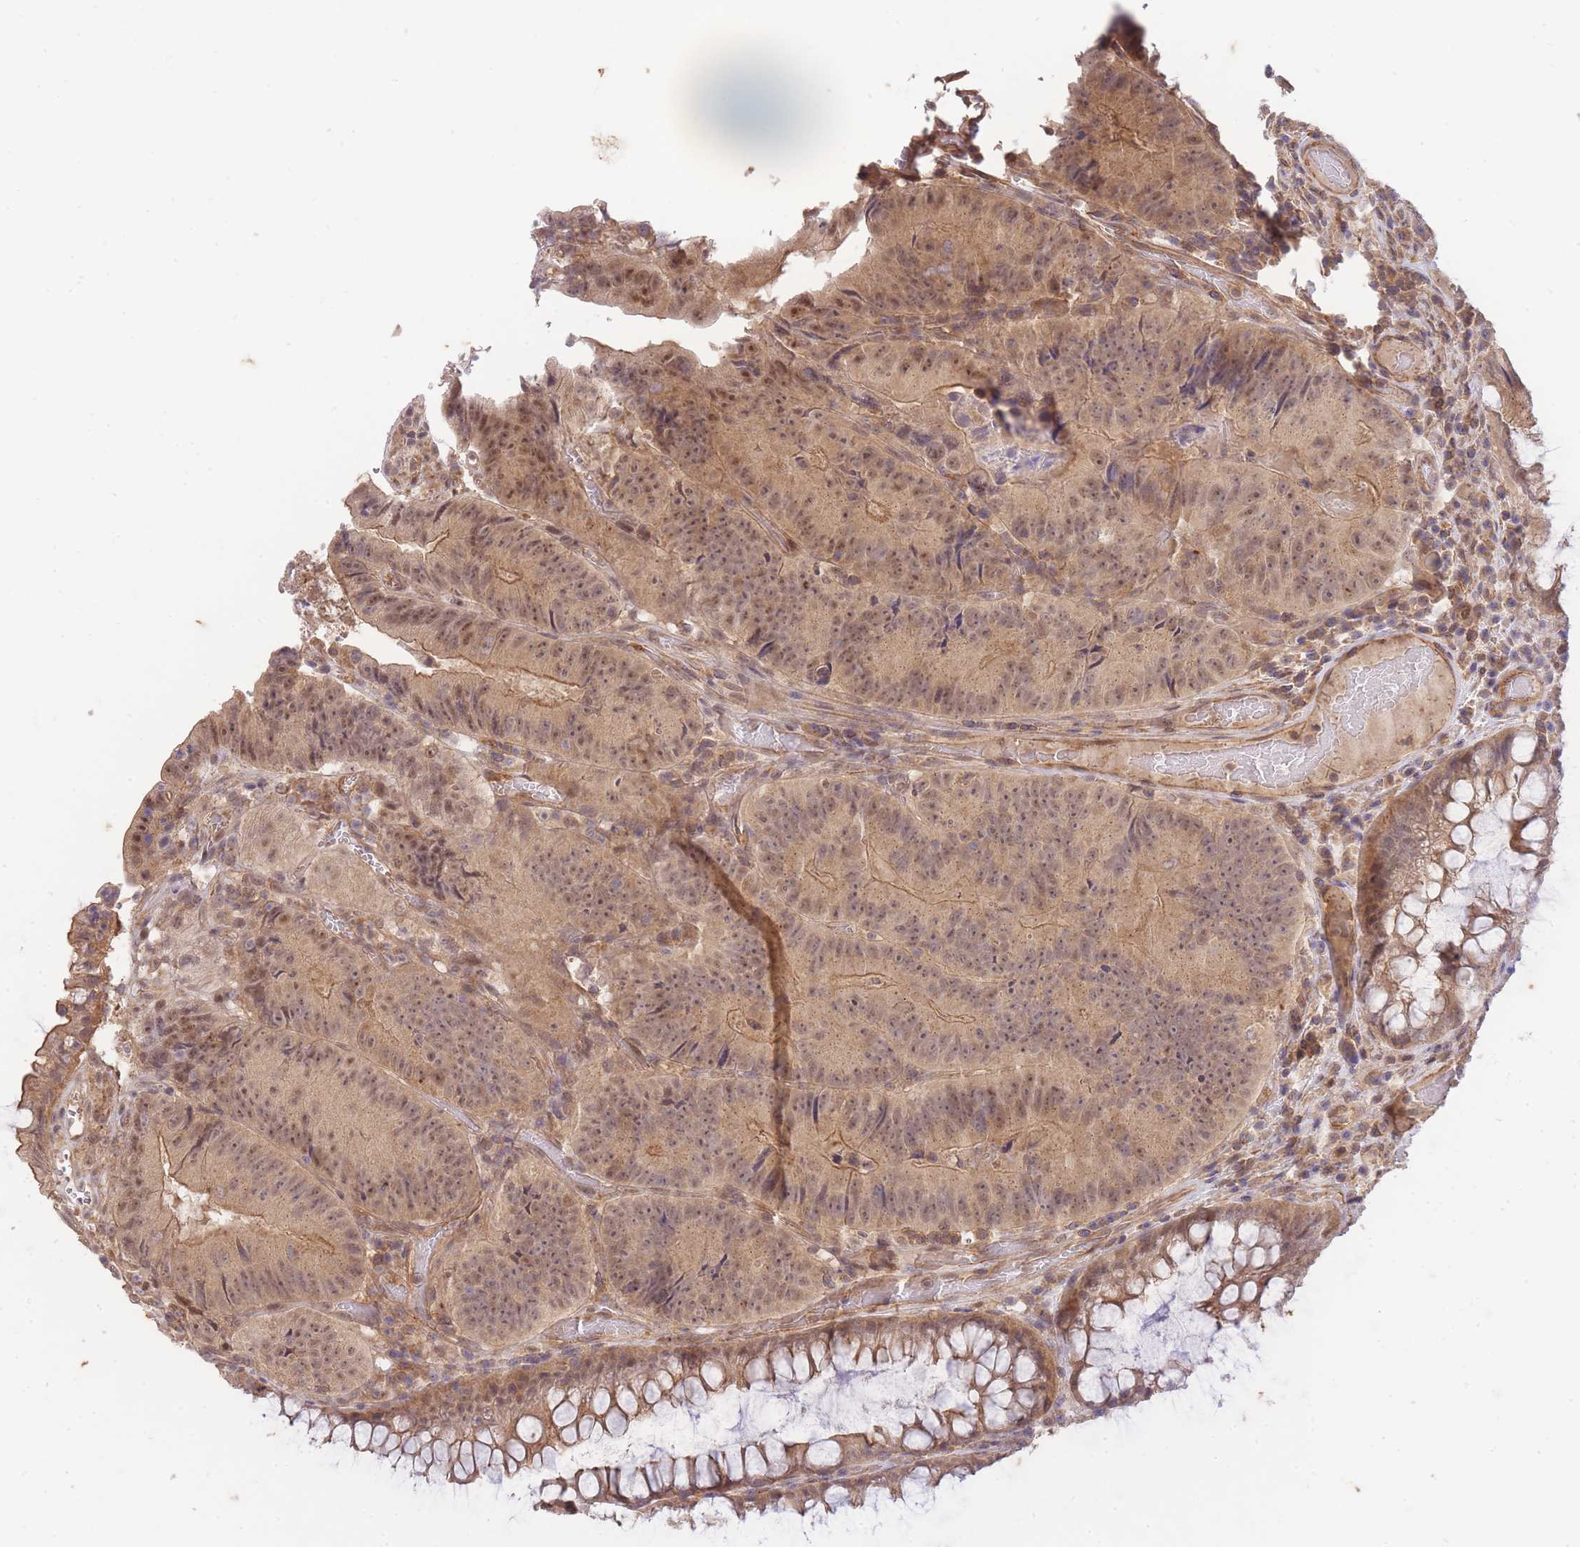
{"staining": {"intensity": "moderate", "quantity": ">75%", "location": "cytoplasmic/membranous,nuclear"}, "tissue": "colorectal cancer", "cell_type": "Tumor cells", "image_type": "cancer", "snomed": [{"axis": "morphology", "description": "Adenocarcinoma, NOS"}, {"axis": "topography", "description": "Colon"}], "caption": "About >75% of tumor cells in colorectal cancer demonstrate moderate cytoplasmic/membranous and nuclear protein expression as visualized by brown immunohistochemical staining.", "gene": "ST8SIA4", "patient": {"sex": "female", "age": 86}}